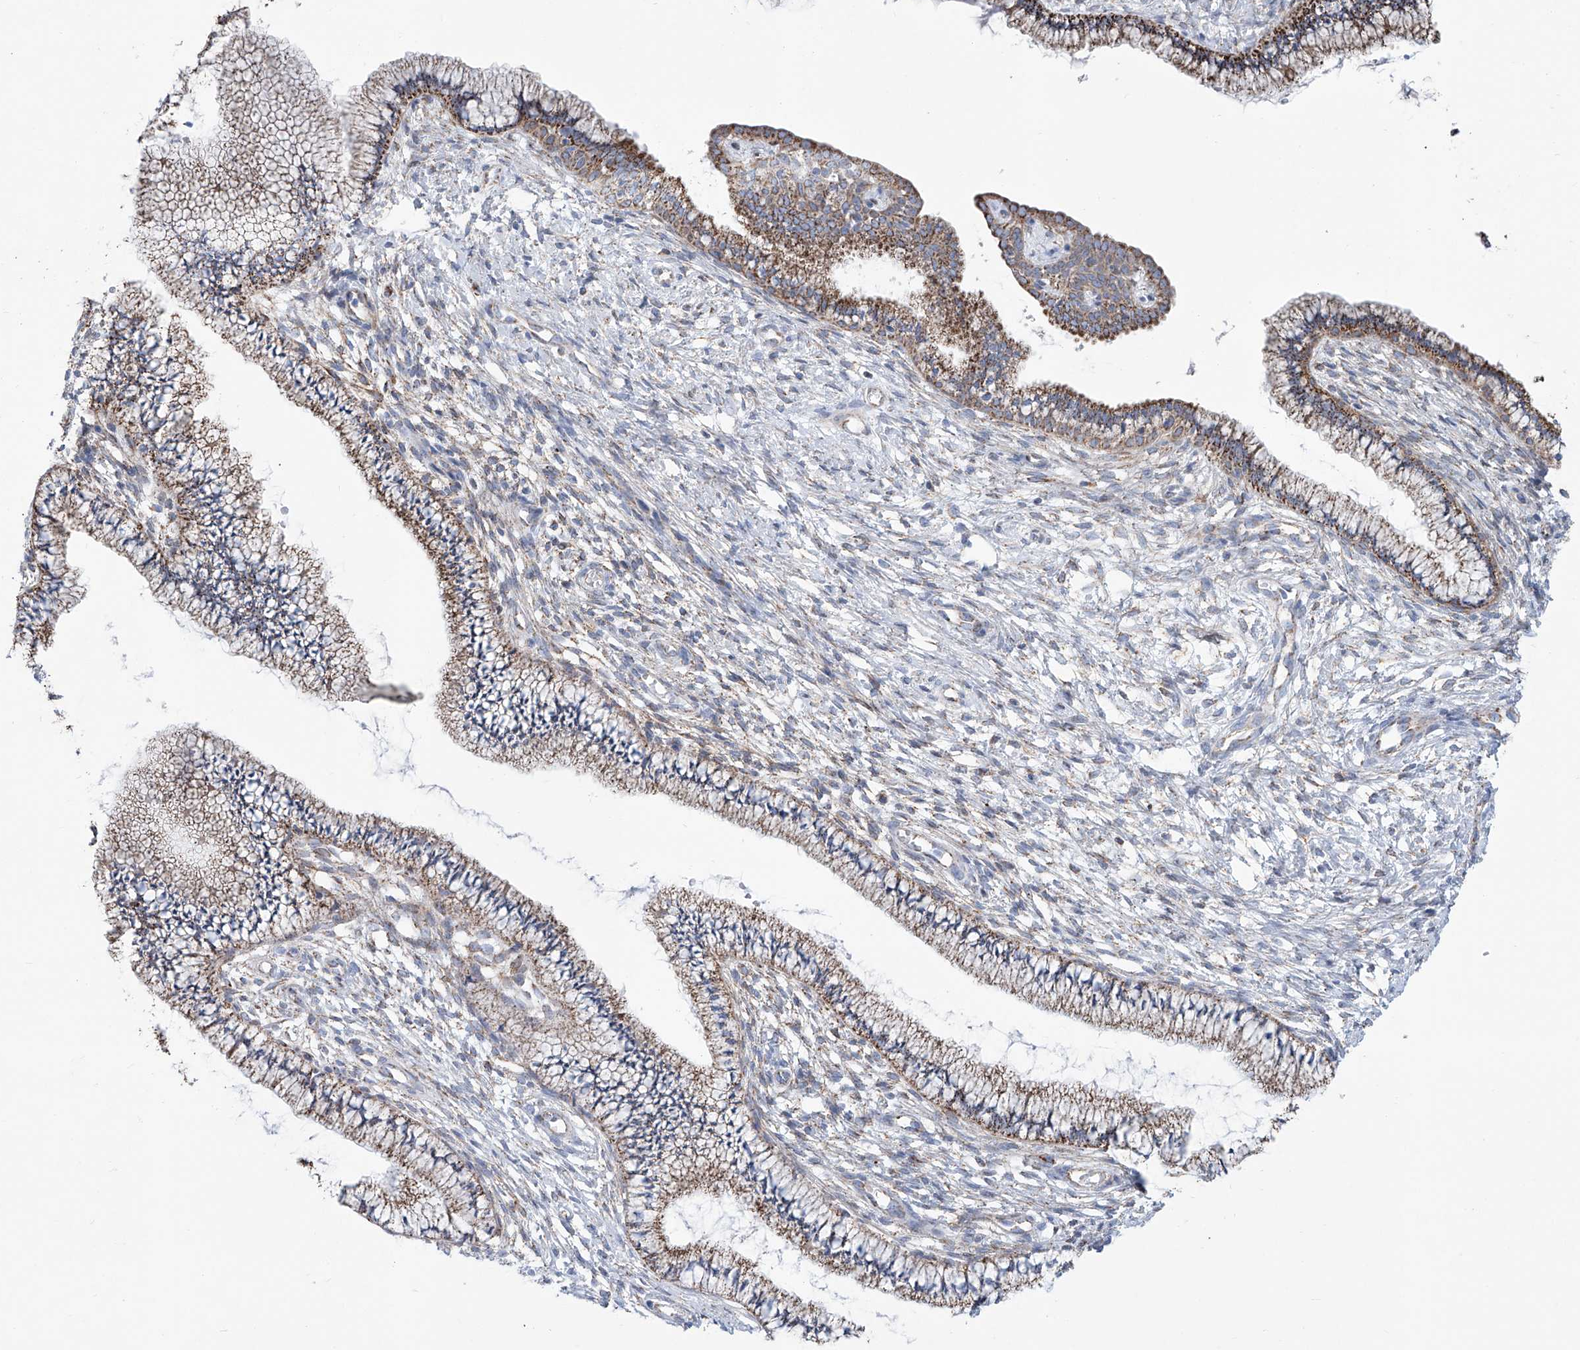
{"staining": {"intensity": "strong", "quantity": ">75%", "location": "cytoplasmic/membranous"}, "tissue": "cervix", "cell_type": "Glandular cells", "image_type": "normal", "snomed": [{"axis": "morphology", "description": "Normal tissue, NOS"}, {"axis": "topography", "description": "Cervix"}], "caption": "IHC image of normal human cervix stained for a protein (brown), which reveals high levels of strong cytoplasmic/membranous expression in approximately >75% of glandular cells.", "gene": "ALDH6A1", "patient": {"sex": "female", "age": 36}}